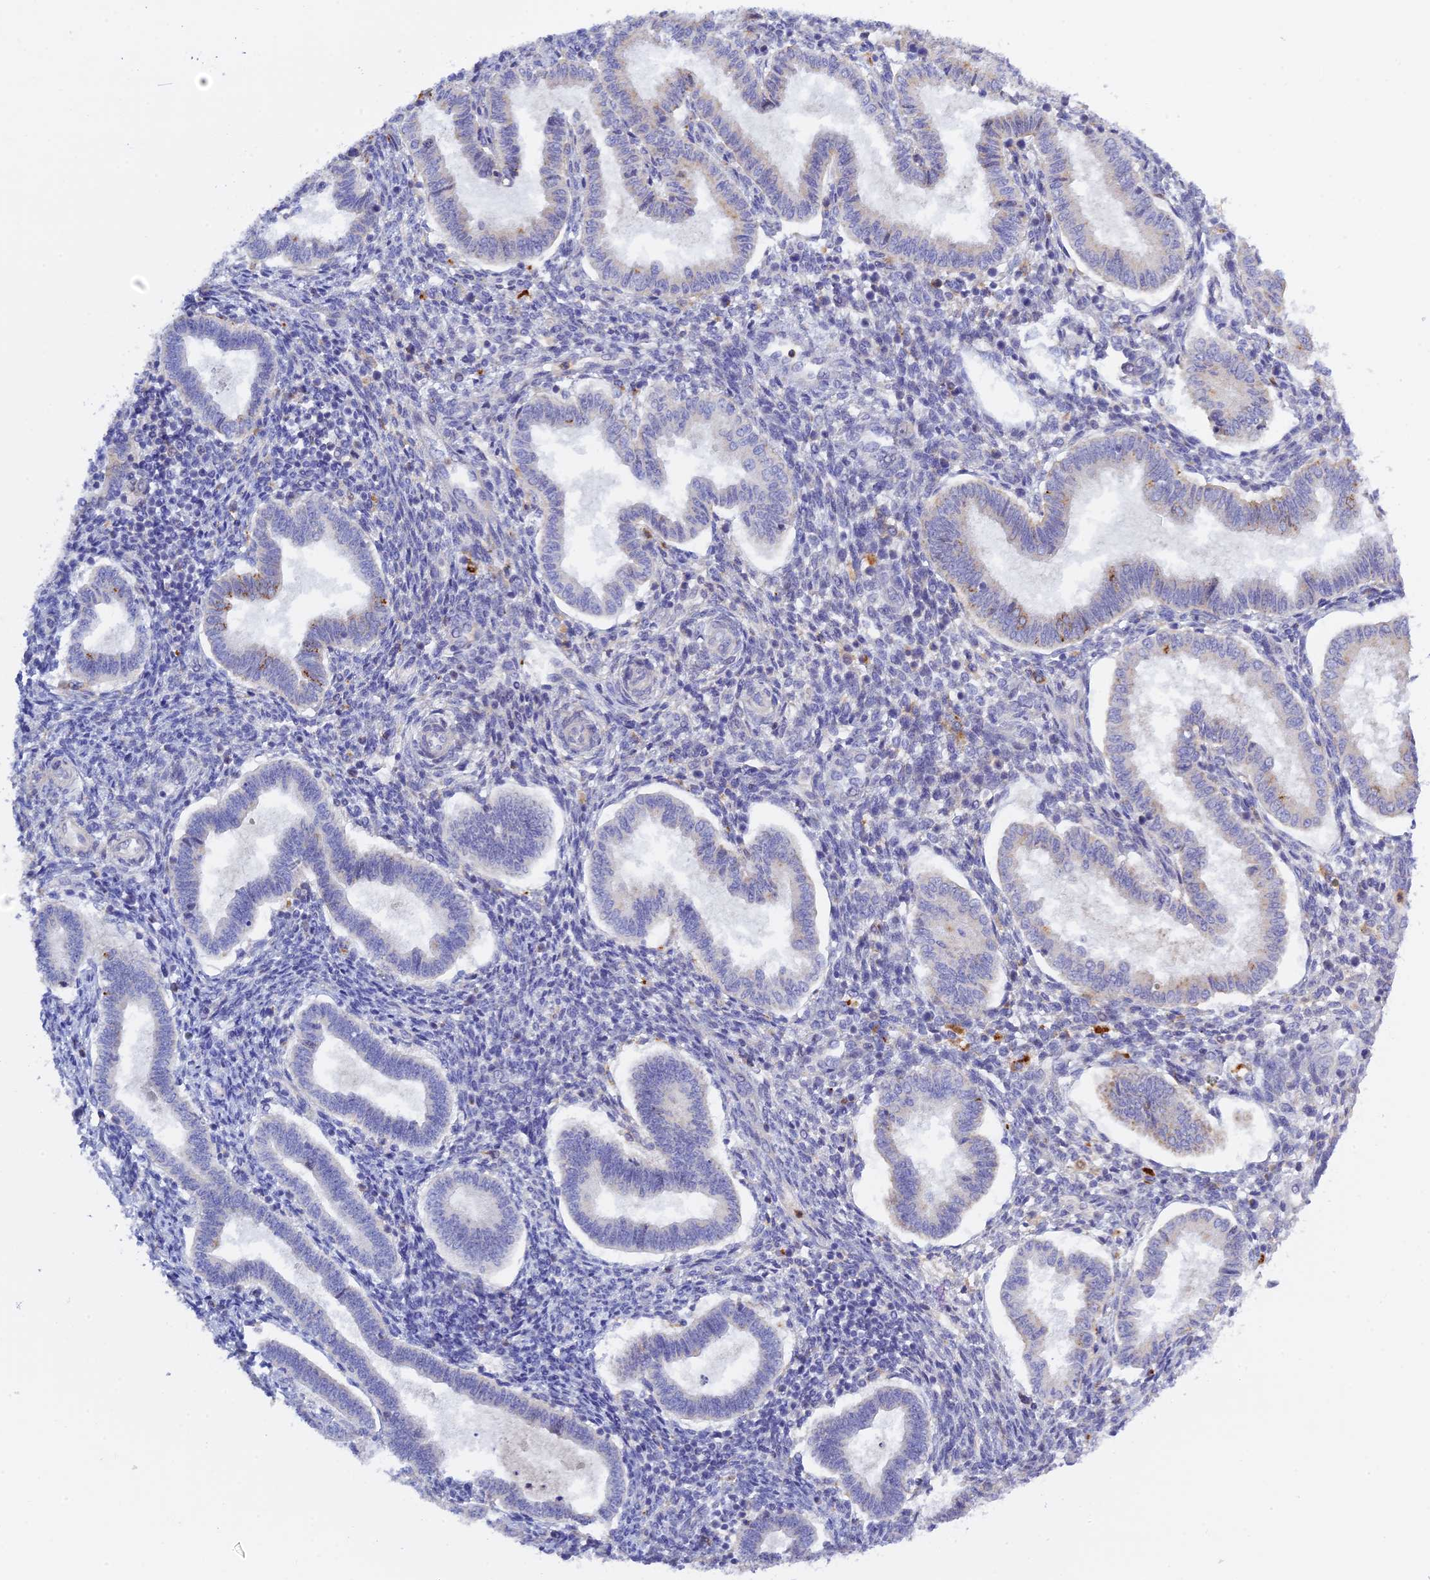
{"staining": {"intensity": "negative", "quantity": "none", "location": "none"}, "tissue": "endometrium", "cell_type": "Cells in endometrial stroma", "image_type": "normal", "snomed": [{"axis": "morphology", "description": "Normal tissue, NOS"}, {"axis": "topography", "description": "Endometrium"}], "caption": "DAB (3,3'-diaminobenzidine) immunohistochemical staining of normal endometrium exhibits no significant staining in cells in endometrial stroma.", "gene": "RPGRIP1L", "patient": {"sex": "female", "age": 24}}